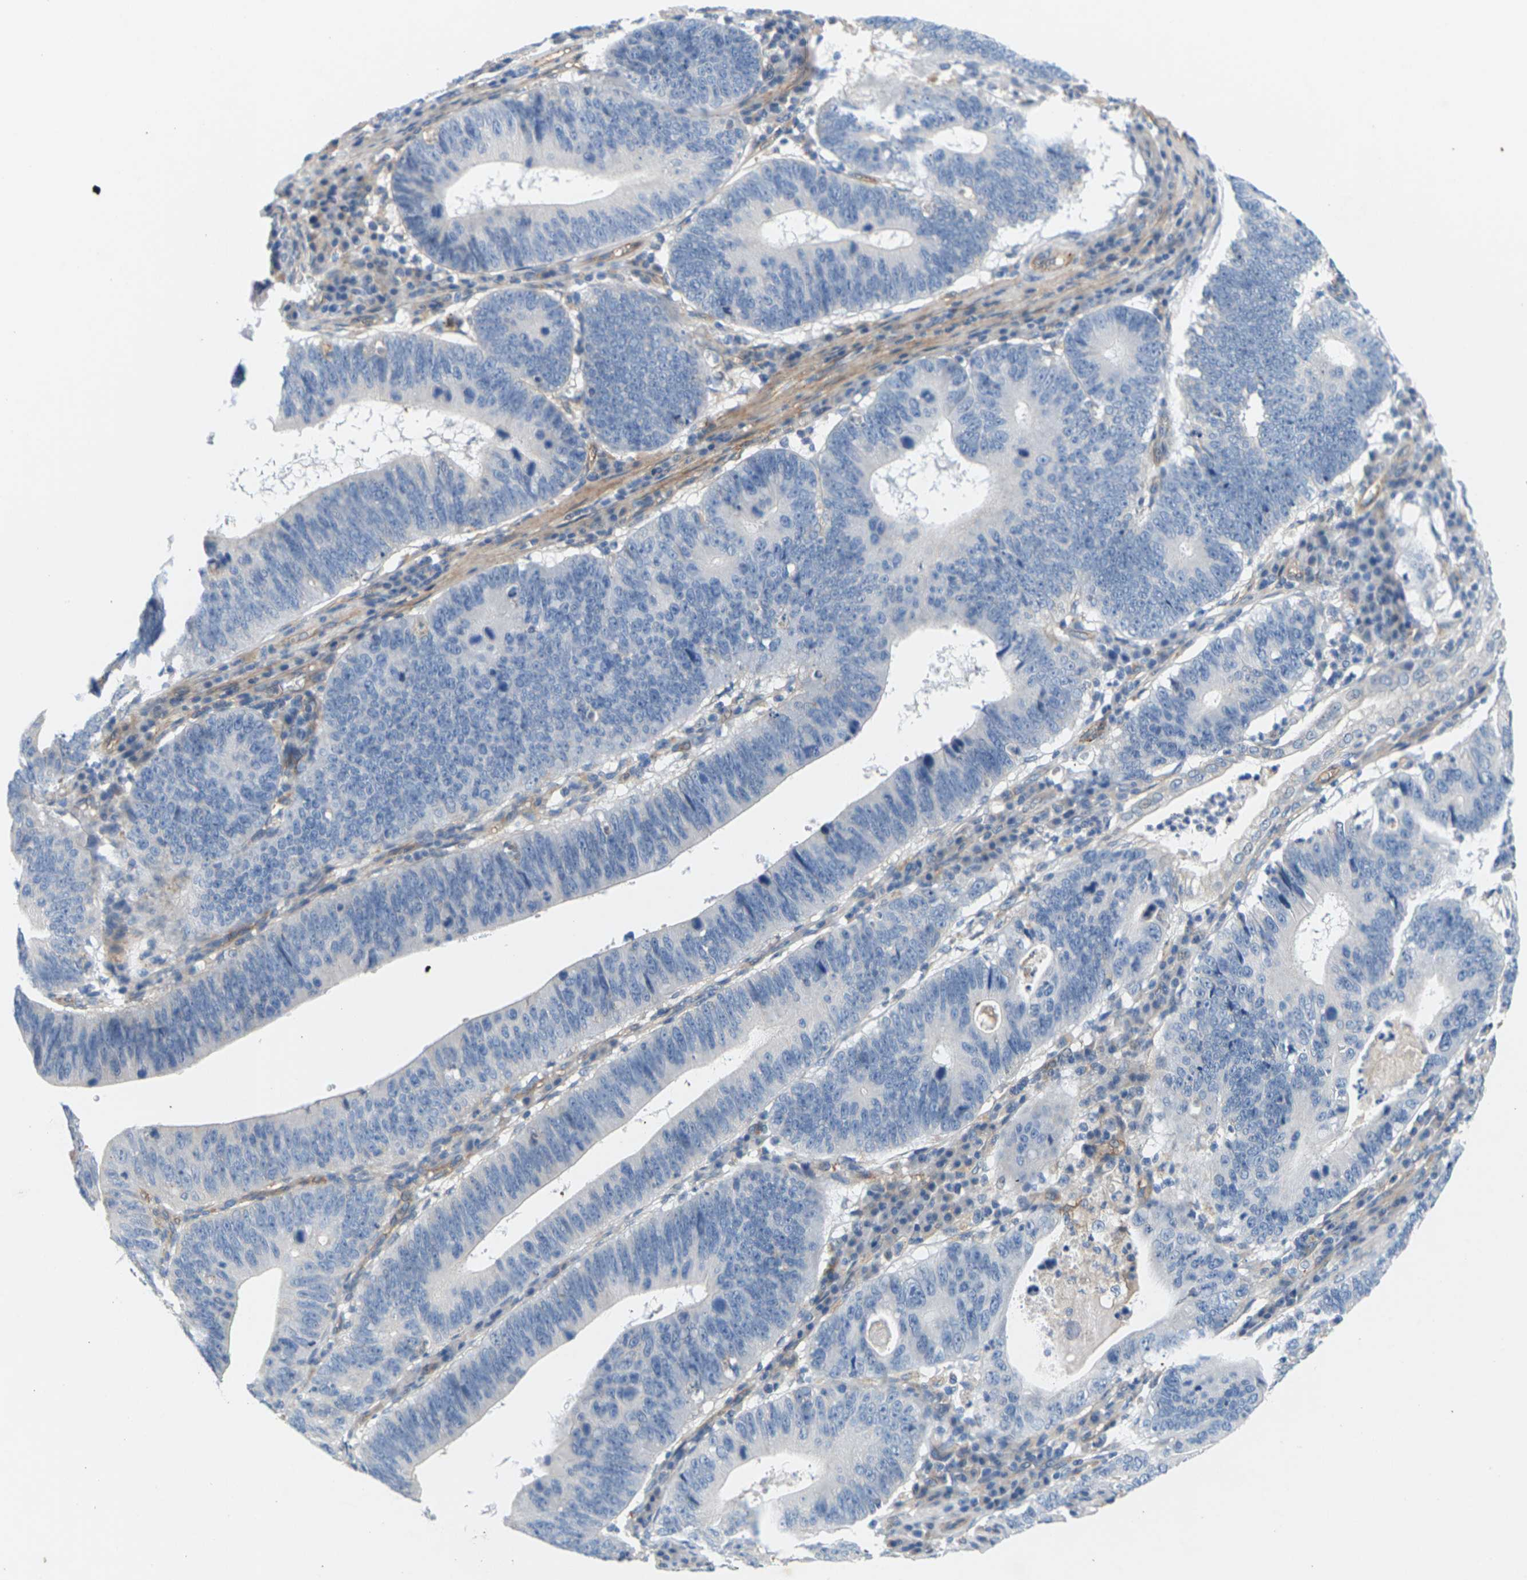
{"staining": {"intensity": "negative", "quantity": "none", "location": "none"}, "tissue": "stomach cancer", "cell_type": "Tumor cells", "image_type": "cancer", "snomed": [{"axis": "morphology", "description": "Adenocarcinoma, NOS"}, {"axis": "topography", "description": "Stomach"}], "caption": "Immunohistochemistry (IHC) of human stomach adenocarcinoma shows no positivity in tumor cells.", "gene": "ITGA5", "patient": {"sex": "male", "age": 59}}